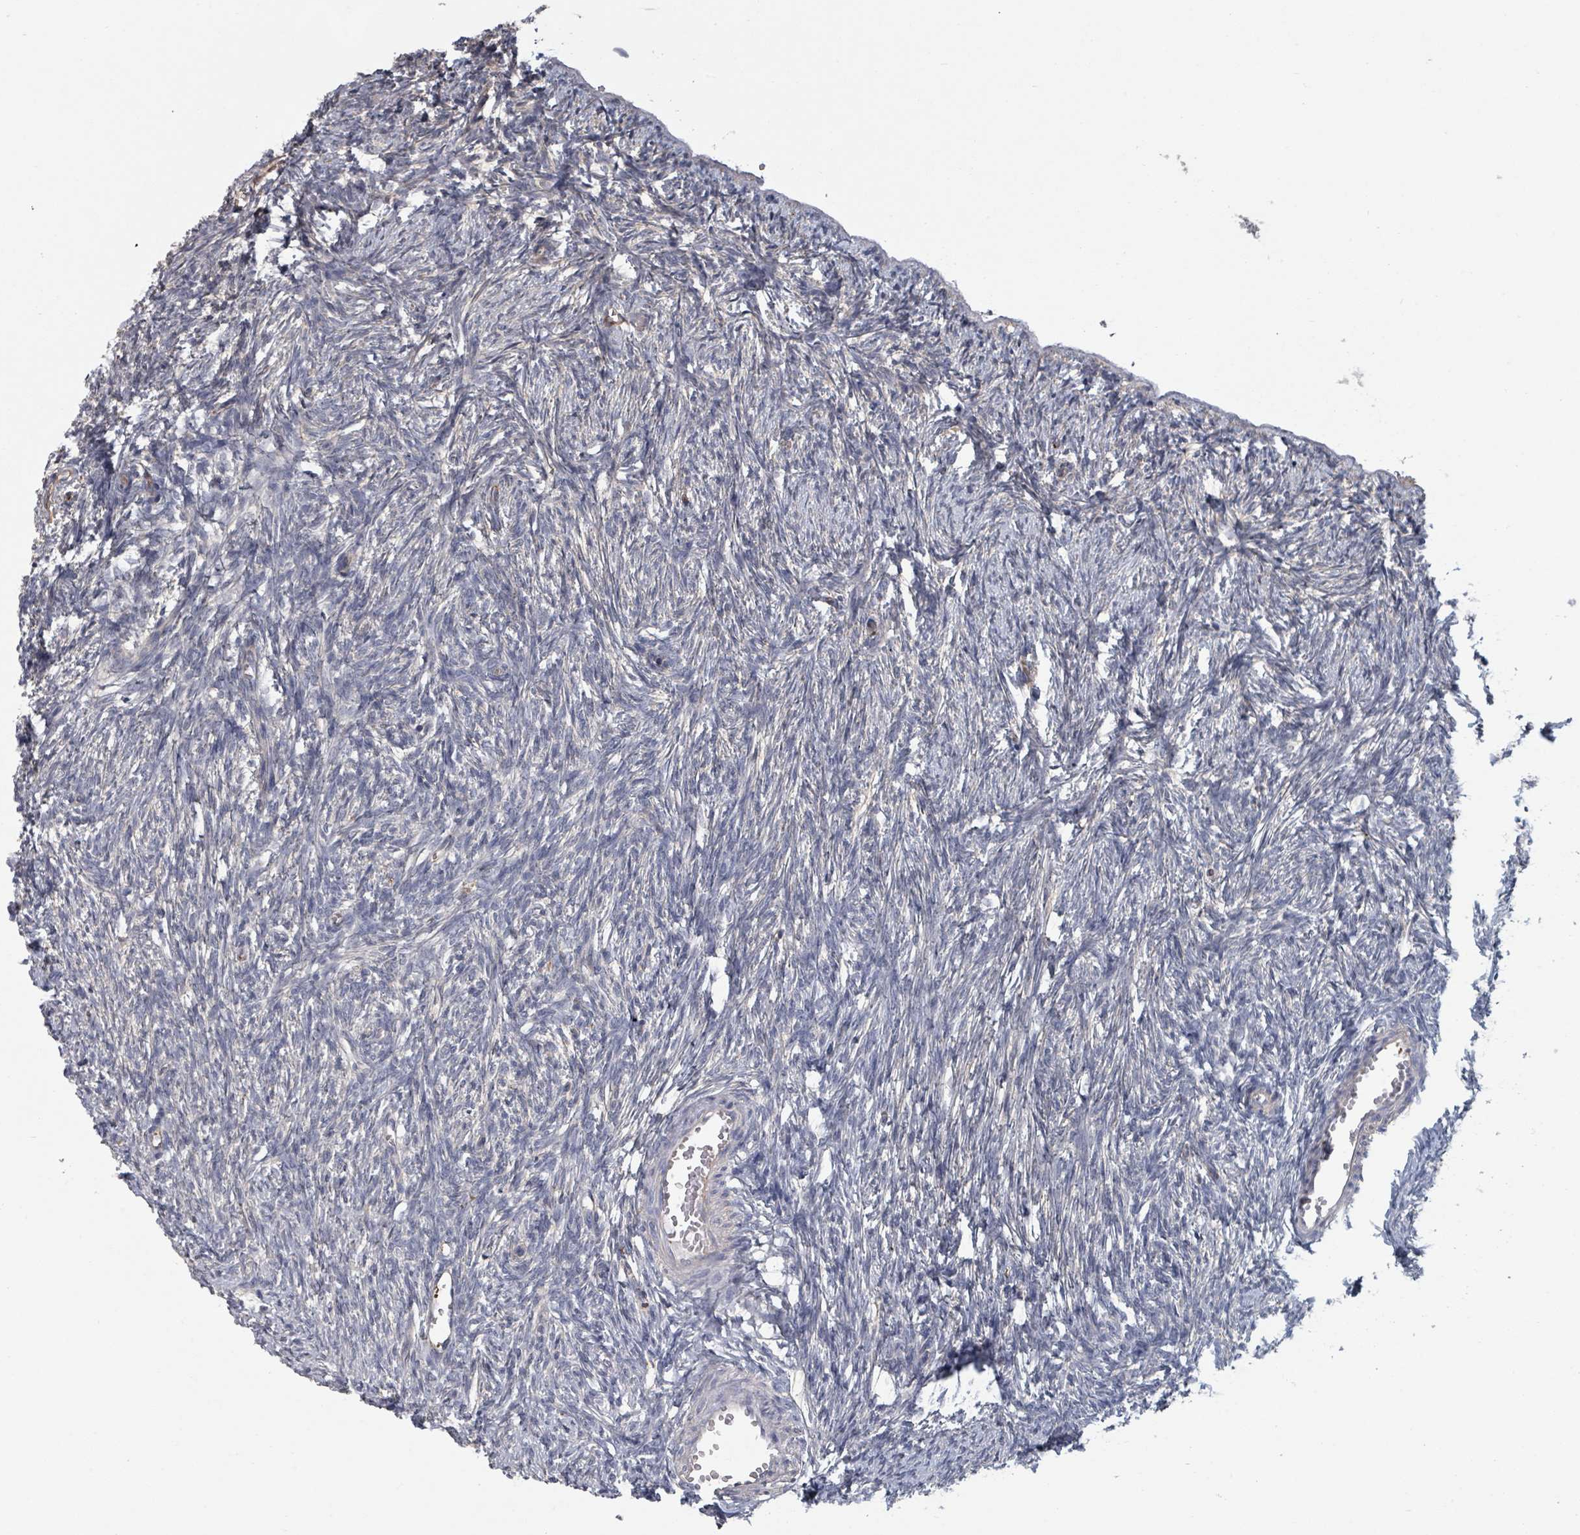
{"staining": {"intensity": "negative", "quantity": "none", "location": "none"}, "tissue": "ovary", "cell_type": "Ovarian stroma cells", "image_type": "normal", "snomed": [{"axis": "morphology", "description": "Normal tissue, NOS"}, {"axis": "topography", "description": "Ovary"}], "caption": "Immunohistochemistry (IHC) micrograph of benign ovary stained for a protein (brown), which displays no expression in ovarian stroma cells.", "gene": "PLAUR", "patient": {"sex": "female", "age": 51}}